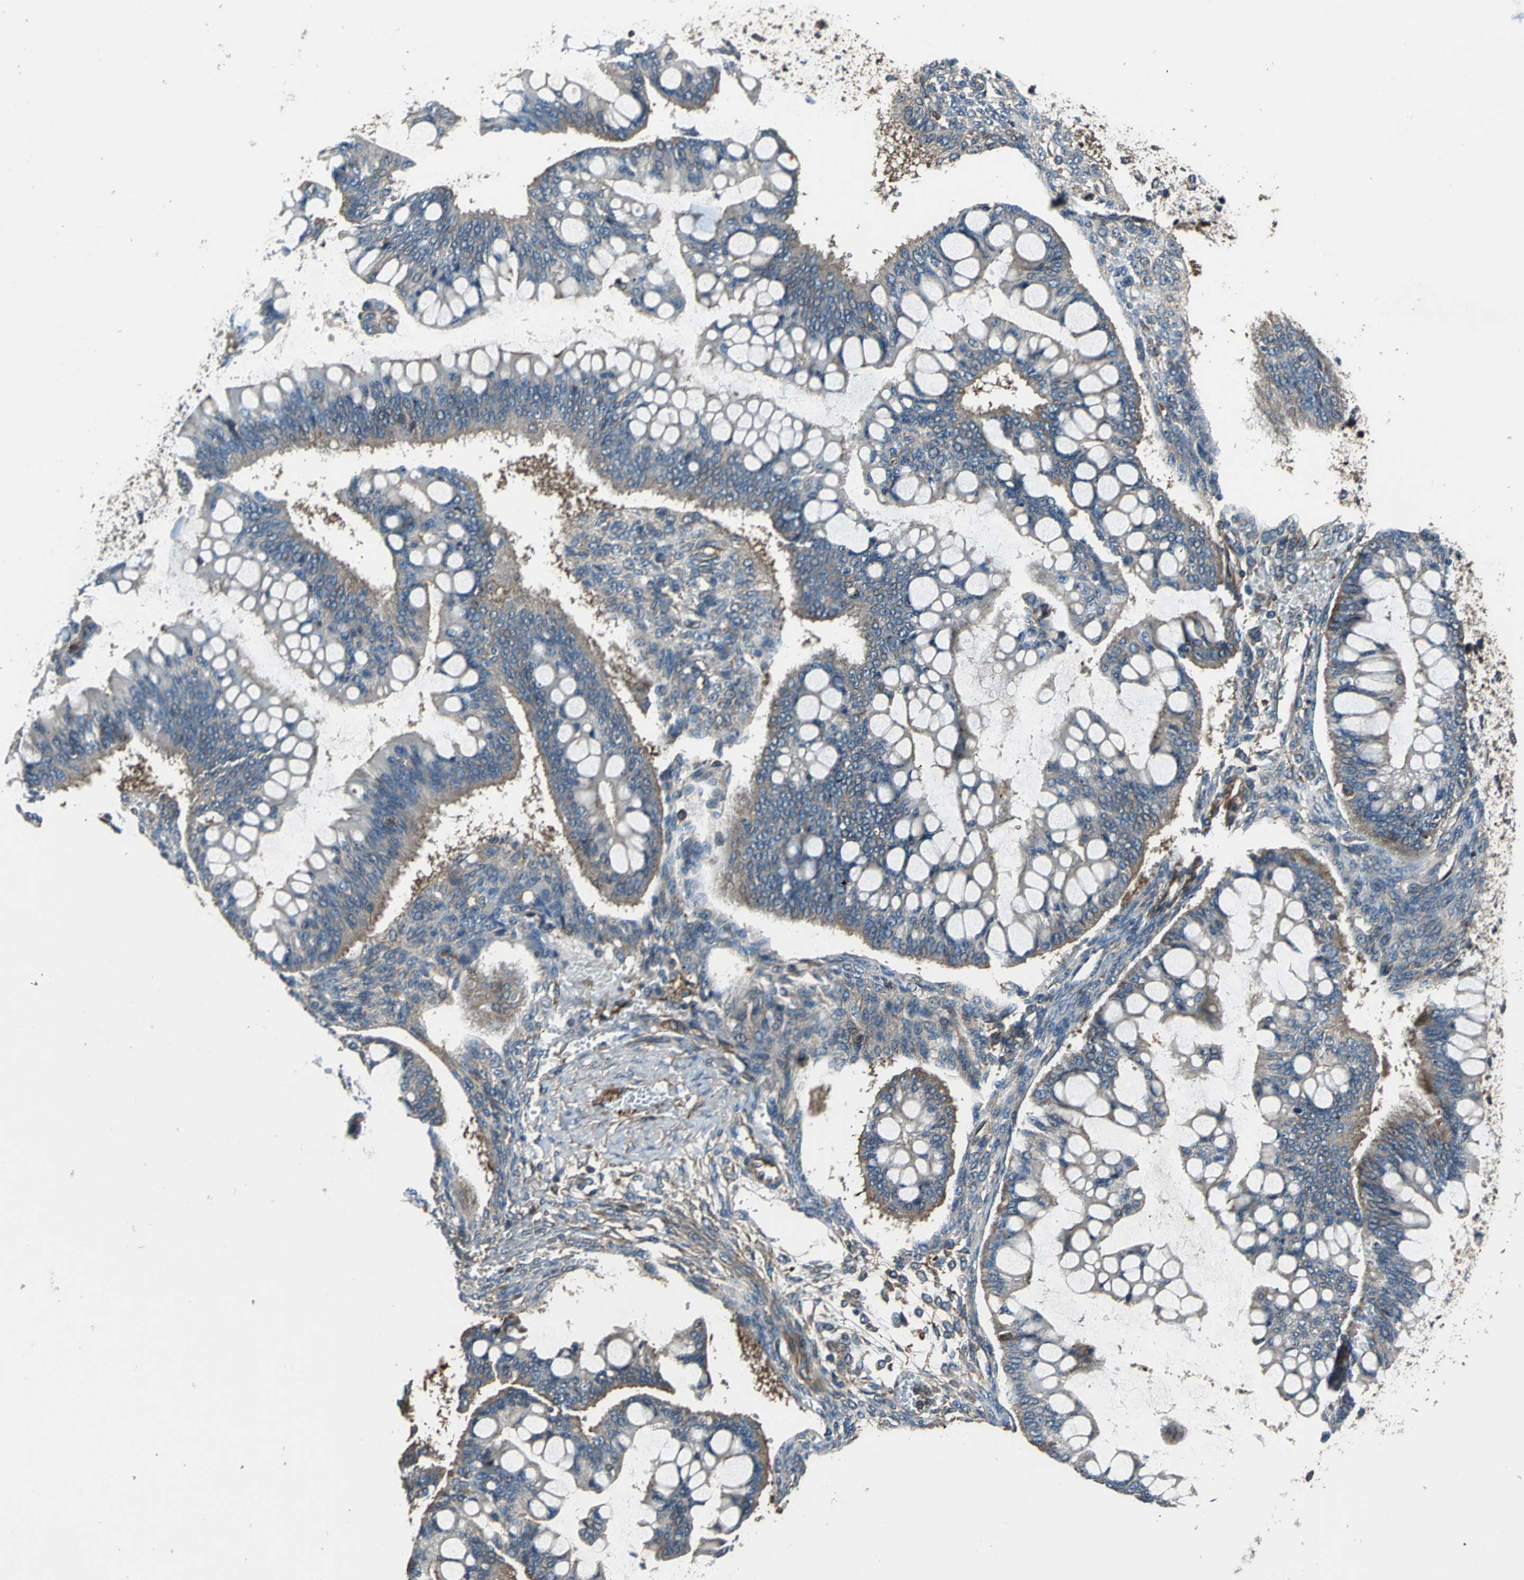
{"staining": {"intensity": "moderate", "quantity": ">75%", "location": "cytoplasmic/membranous"}, "tissue": "ovarian cancer", "cell_type": "Tumor cells", "image_type": "cancer", "snomed": [{"axis": "morphology", "description": "Cystadenocarcinoma, mucinous, NOS"}, {"axis": "topography", "description": "Ovary"}], "caption": "A micrograph of mucinous cystadenocarcinoma (ovarian) stained for a protein demonstrates moderate cytoplasmic/membranous brown staining in tumor cells.", "gene": "PARVA", "patient": {"sex": "female", "age": 73}}